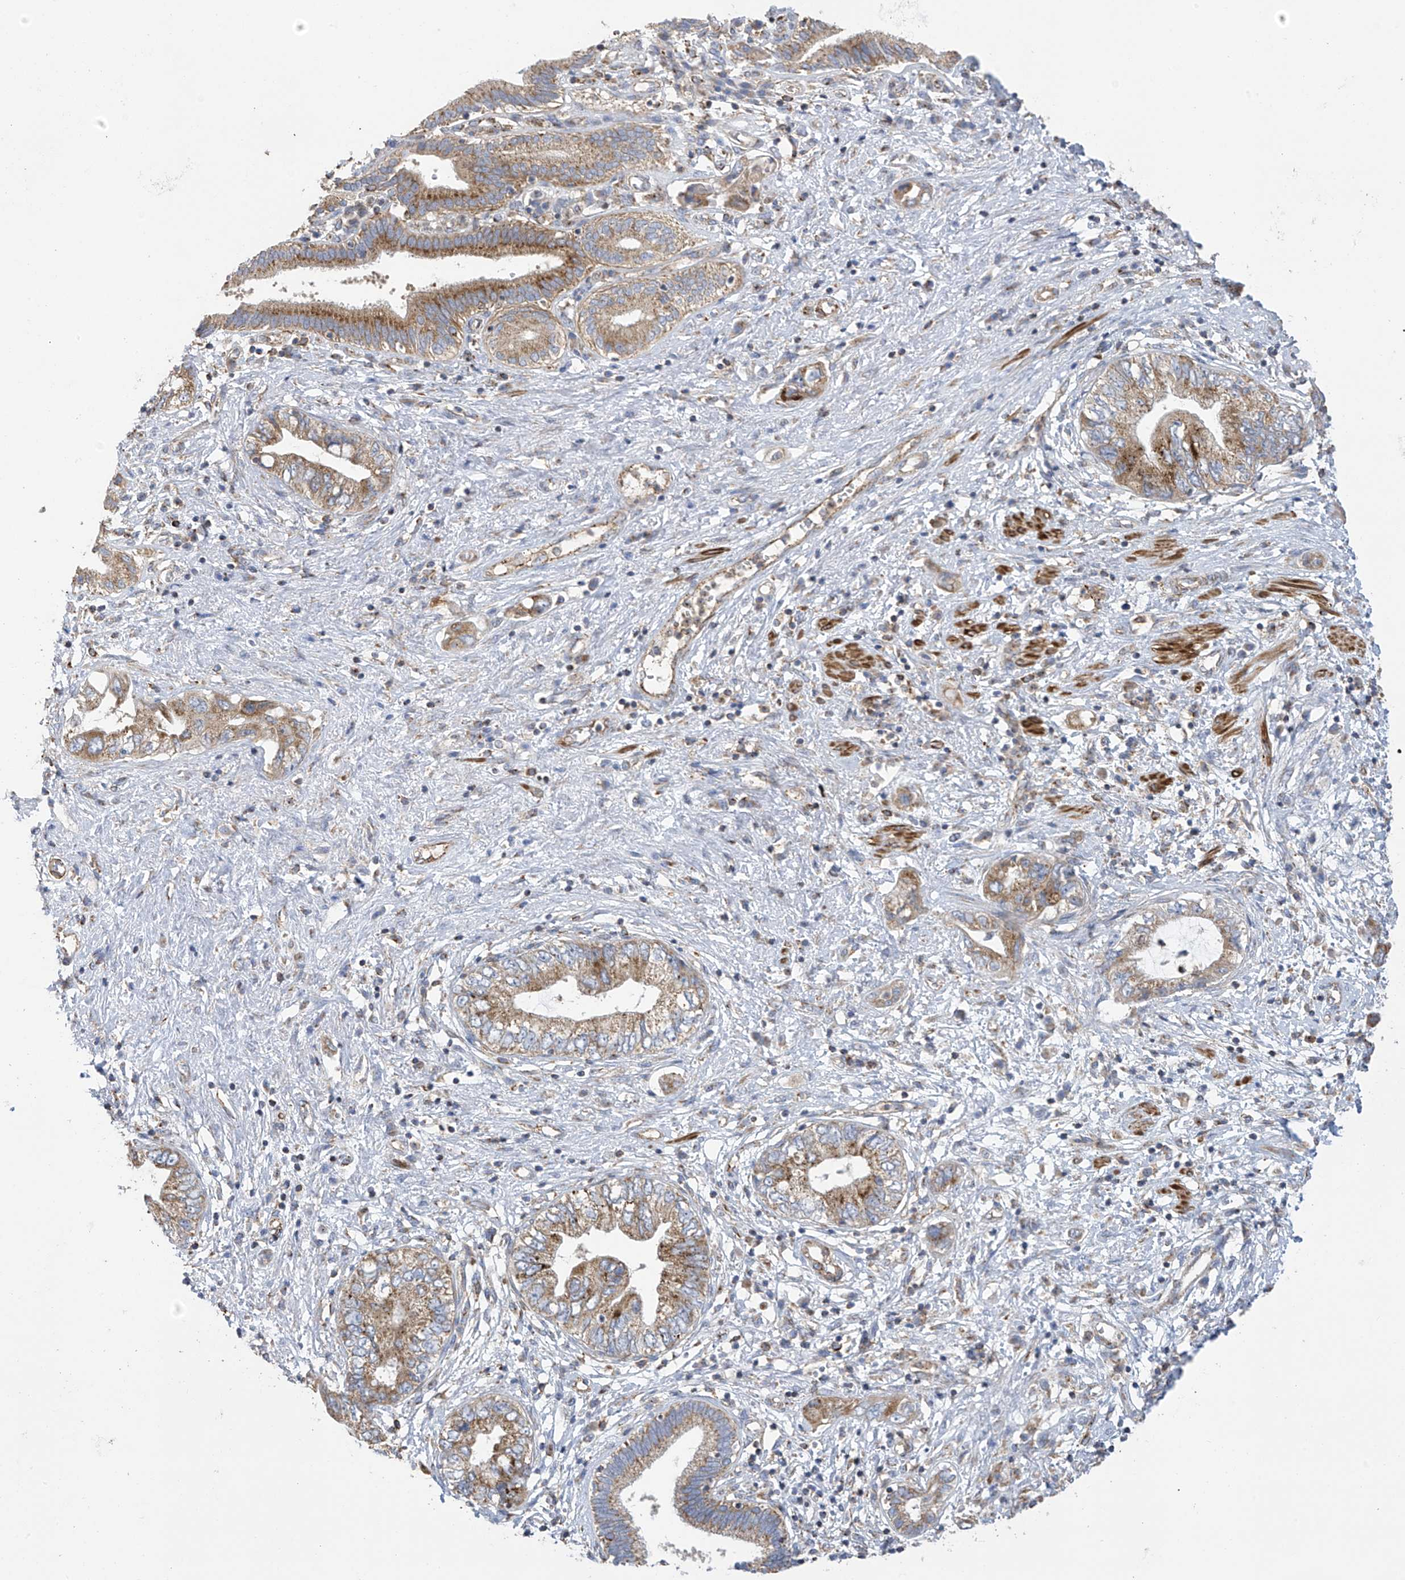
{"staining": {"intensity": "moderate", "quantity": ">75%", "location": "cytoplasmic/membranous"}, "tissue": "pancreatic cancer", "cell_type": "Tumor cells", "image_type": "cancer", "snomed": [{"axis": "morphology", "description": "Adenocarcinoma, NOS"}, {"axis": "topography", "description": "Pancreas"}], "caption": "IHC (DAB (3,3'-diaminobenzidine)) staining of human pancreatic adenocarcinoma reveals moderate cytoplasmic/membranous protein positivity in about >75% of tumor cells.", "gene": "ITM2B", "patient": {"sex": "female", "age": 73}}